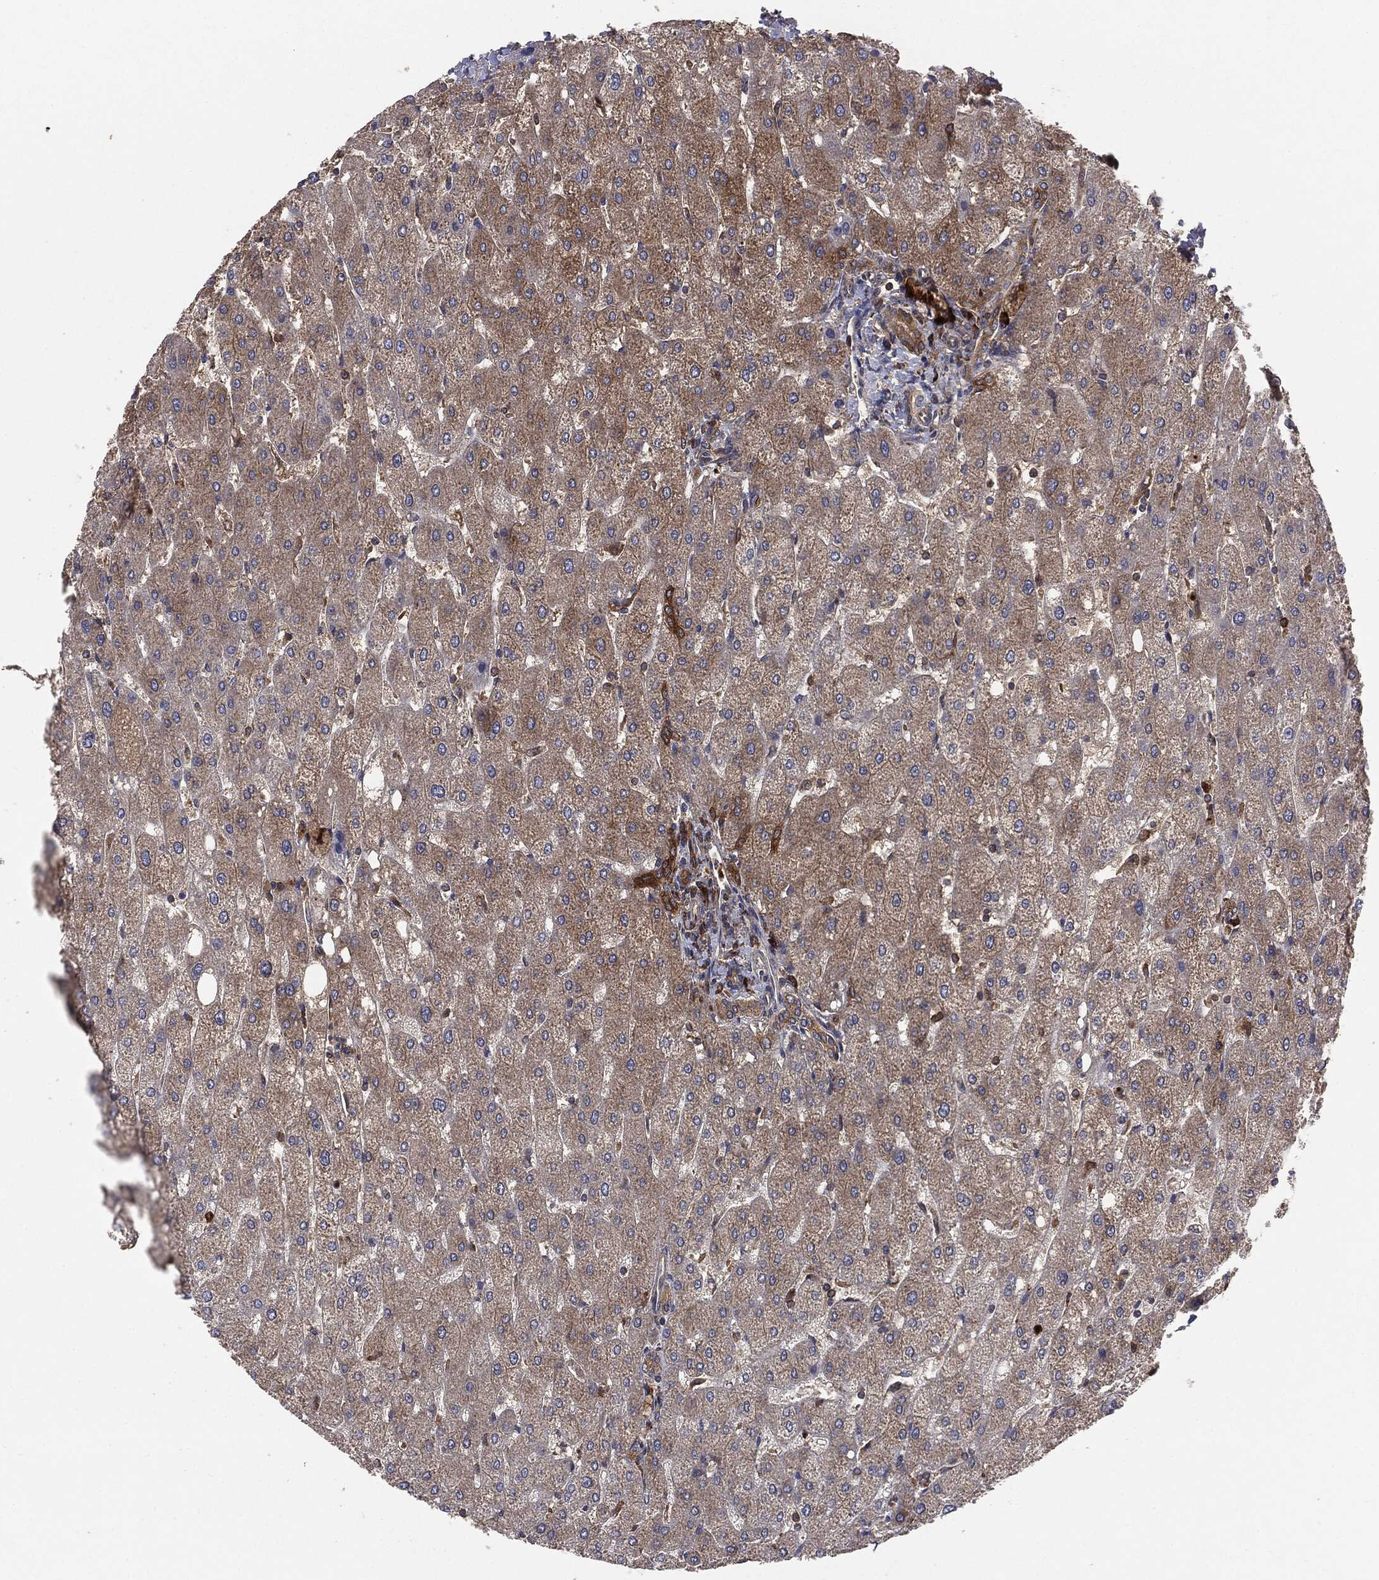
{"staining": {"intensity": "weak", "quantity": "25%-75%", "location": "cytoplasmic/membranous"}, "tissue": "liver", "cell_type": "Cholangiocytes", "image_type": "normal", "snomed": [{"axis": "morphology", "description": "Normal tissue, NOS"}, {"axis": "topography", "description": "Liver"}], "caption": "This histopathology image exhibits IHC staining of normal human liver, with low weak cytoplasmic/membranous expression in approximately 25%-75% of cholangiocytes.", "gene": "NME1", "patient": {"sex": "male", "age": 67}}